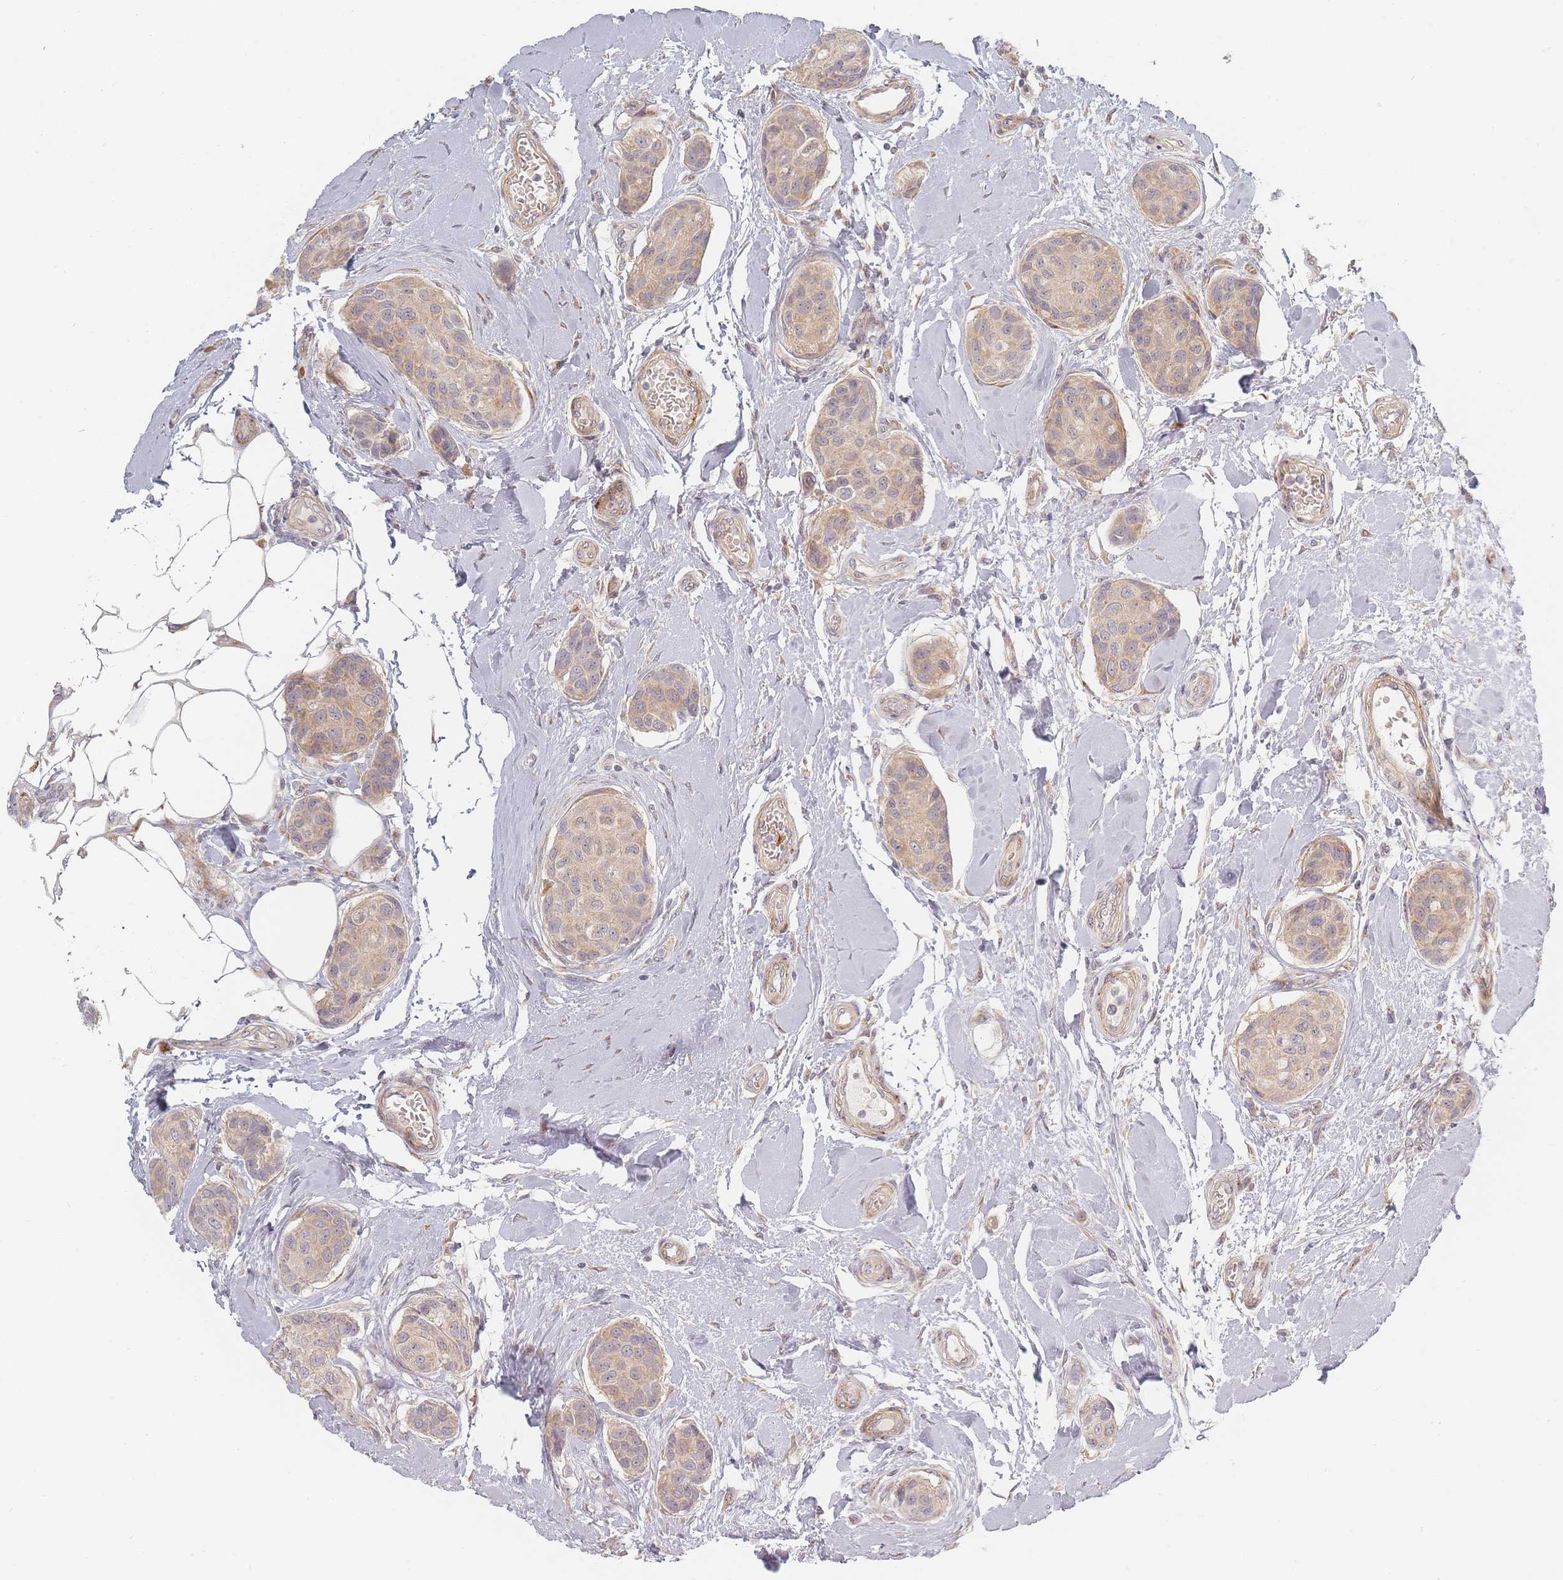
{"staining": {"intensity": "moderate", "quantity": "25%-75%", "location": "cytoplasmic/membranous"}, "tissue": "breast cancer", "cell_type": "Tumor cells", "image_type": "cancer", "snomed": [{"axis": "morphology", "description": "Duct carcinoma"}, {"axis": "topography", "description": "Breast"}, {"axis": "topography", "description": "Lymph node"}], "caption": "This is an image of immunohistochemistry (IHC) staining of breast cancer (intraductal carcinoma), which shows moderate positivity in the cytoplasmic/membranous of tumor cells.", "gene": "ZKSCAN7", "patient": {"sex": "female", "age": 80}}